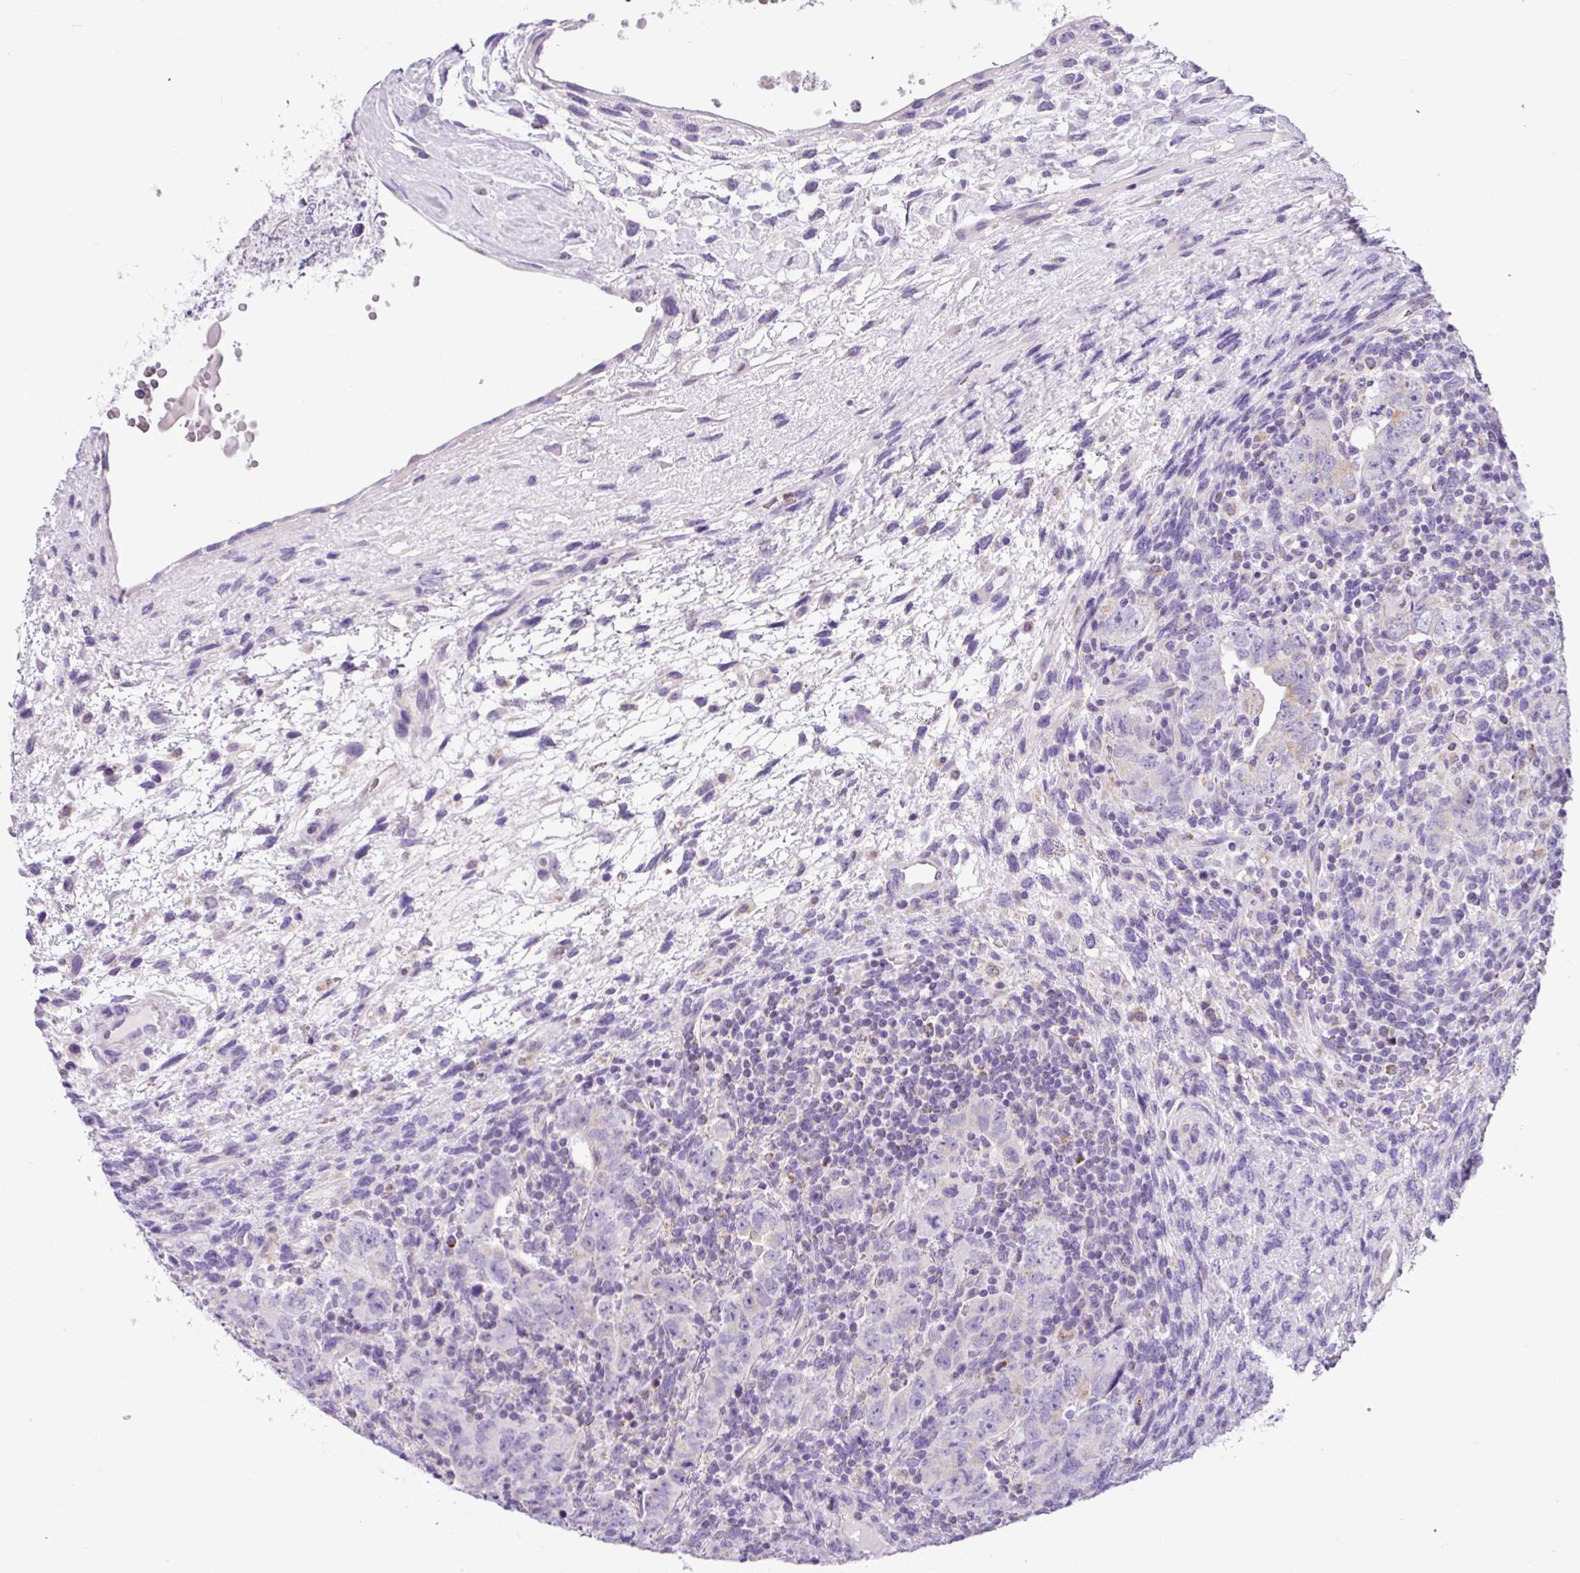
{"staining": {"intensity": "negative", "quantity": "none", "location": "none"}, "tissue": "testis cancer", "cell_type": "Tumor cells", "image_type": "cancer", "snomed": [{"axis": "morphology", "description": "Carcinoma, Embryonal, NOS"}, {"axis": "topography", "description": "Testis"}], "caption": "Image shows no protein staining in tumor cells of testis embryonal carcinoma tissue. Nuclei are stained in blue.", "gene": "HMCN2", "patient": {"sex": "male", "age": 24}}